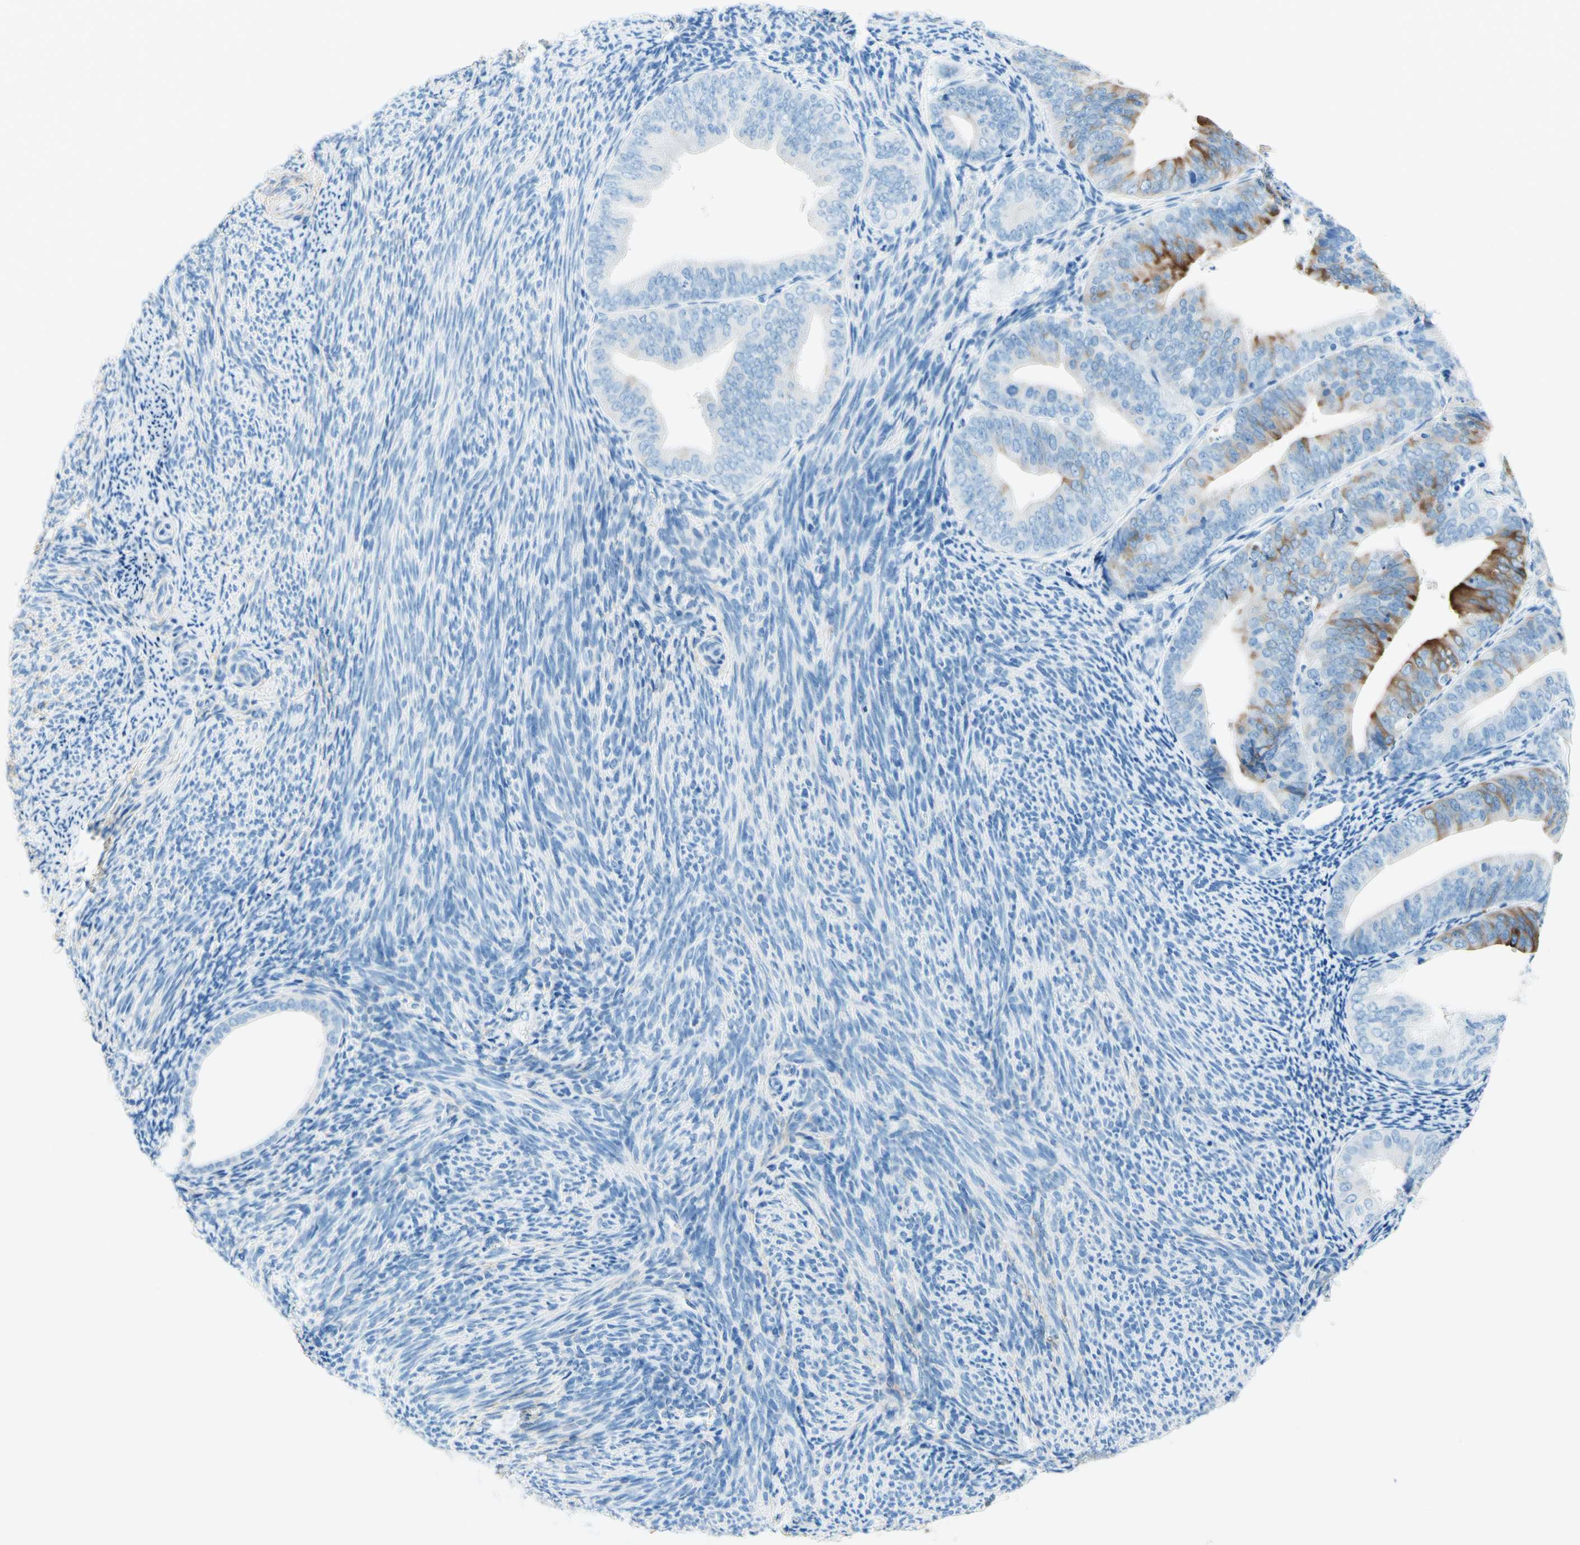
{"staining": {"intensity": "moderate", "quantity": "25%-75%", "location": "cytoplasmic/membranous"}, "tissue": "endometrial cancer", "cell_type": "Tumor cells", "image_type": "cancer", "snomed": [{"axis": "morphology", "description": "Adenocarcinoma, NOS"}, {"axis": "topography", "description": "Endometrium"}], "caption": "IHC photomicrograph of human endometrial cancer stained for a protein (brown), which shows medium levels of moderate cytoplasmic/membranous staining in about 25%-75% of tumor cells.", "gene": "MFAP5", "patient": {"sex": "female", "age": 63}}